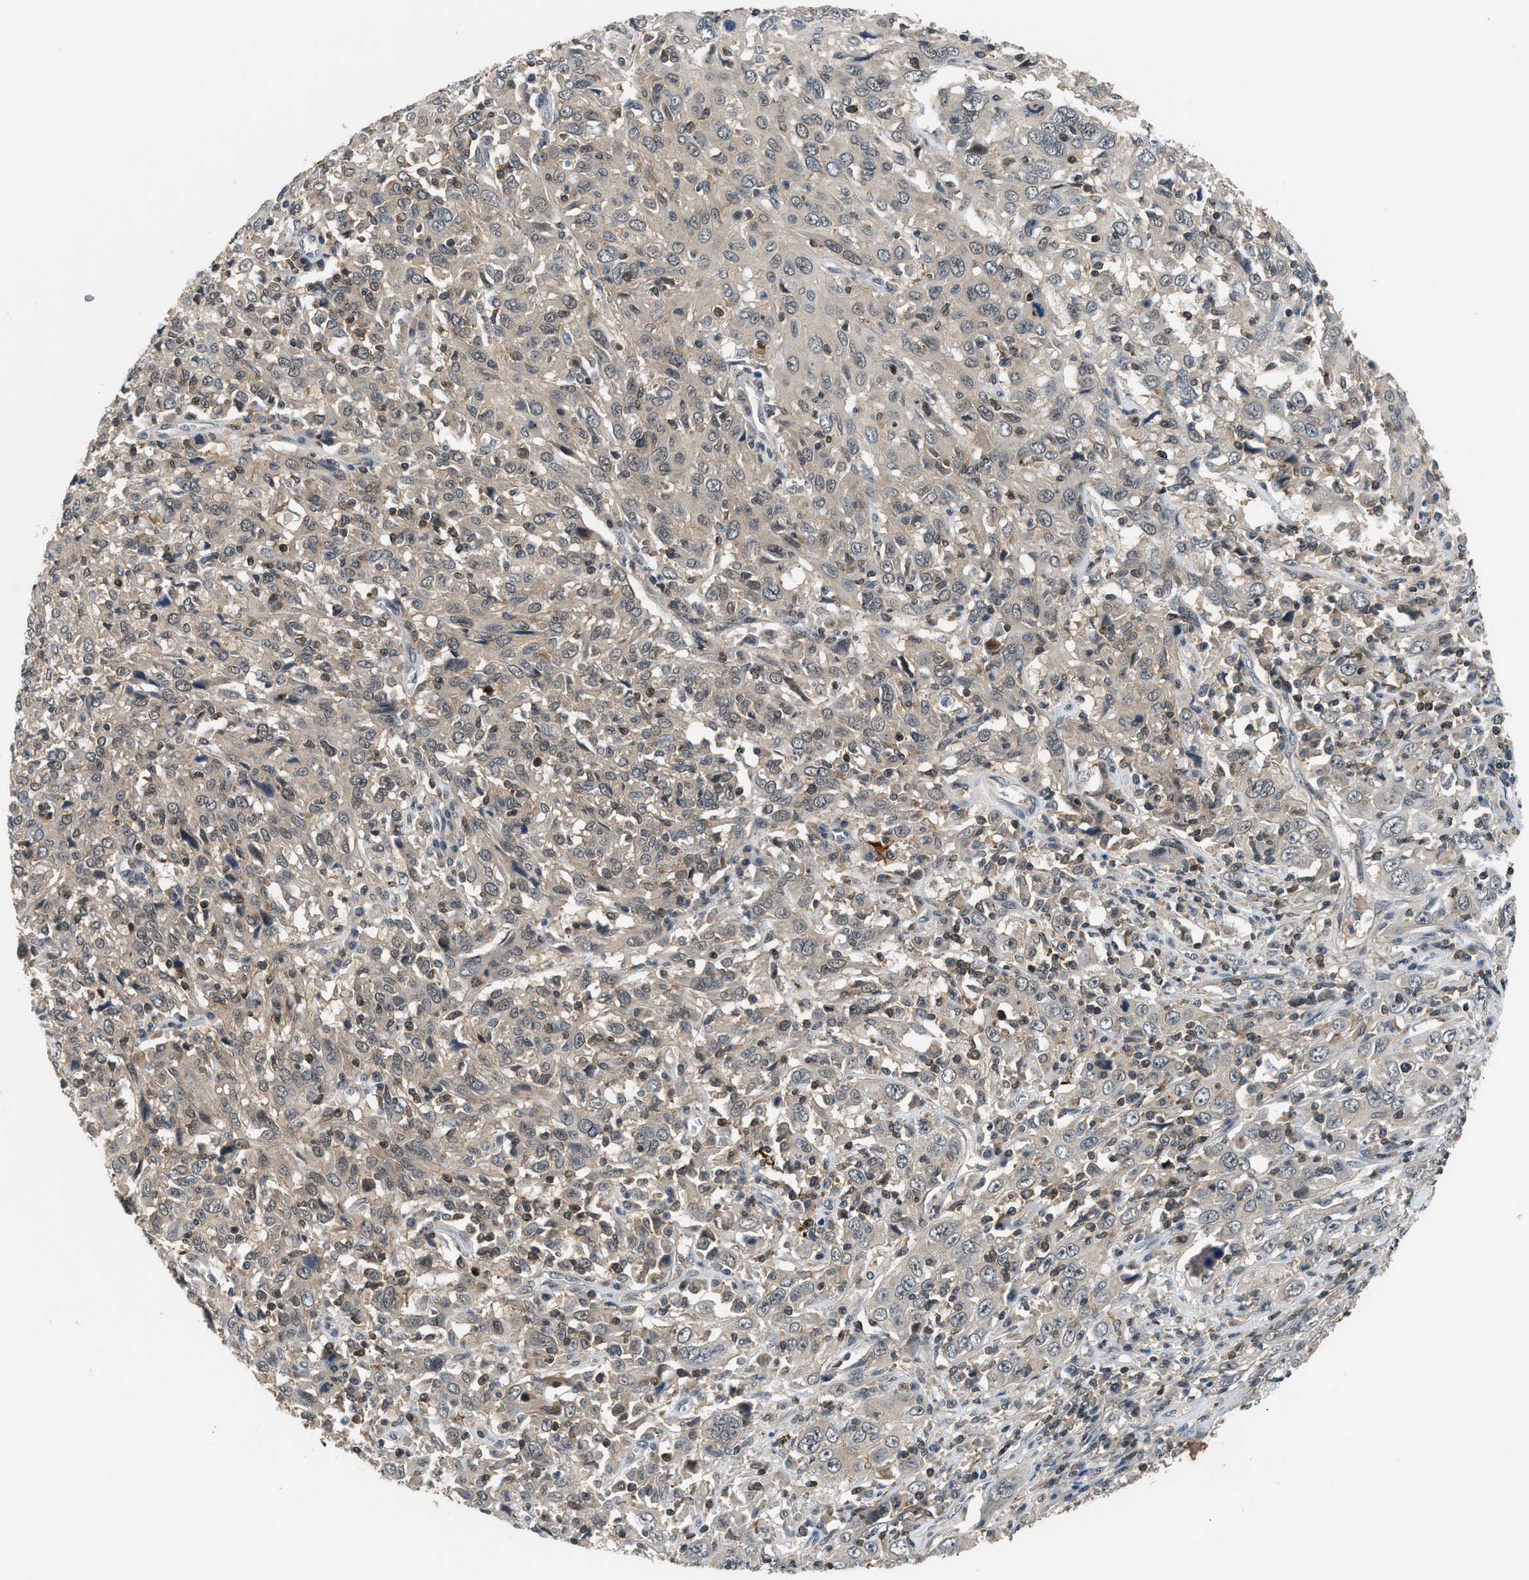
{"staining": {"intensity": "weak", "quantity": ">75%", "location": "cytoplasmic/membranous"}, "tissue": "cervical cancer", "cell_type": "Tumor cells", "image_type": "cancer", "snomed": [{"axis": "morphology", "description": "Squamous cell carcinoma, NOS"}, {"axis": "topography", "description": "Cervix"}], "caption": "Cervical squamous cell carcinoma was stained to show a protein in brown. There is low levels of weak cytoplasmic/membranous positivity in approximately >75% of tumor cells.", "gene": "MTMR1", "patient": {"sex": "female", "age": 46}}